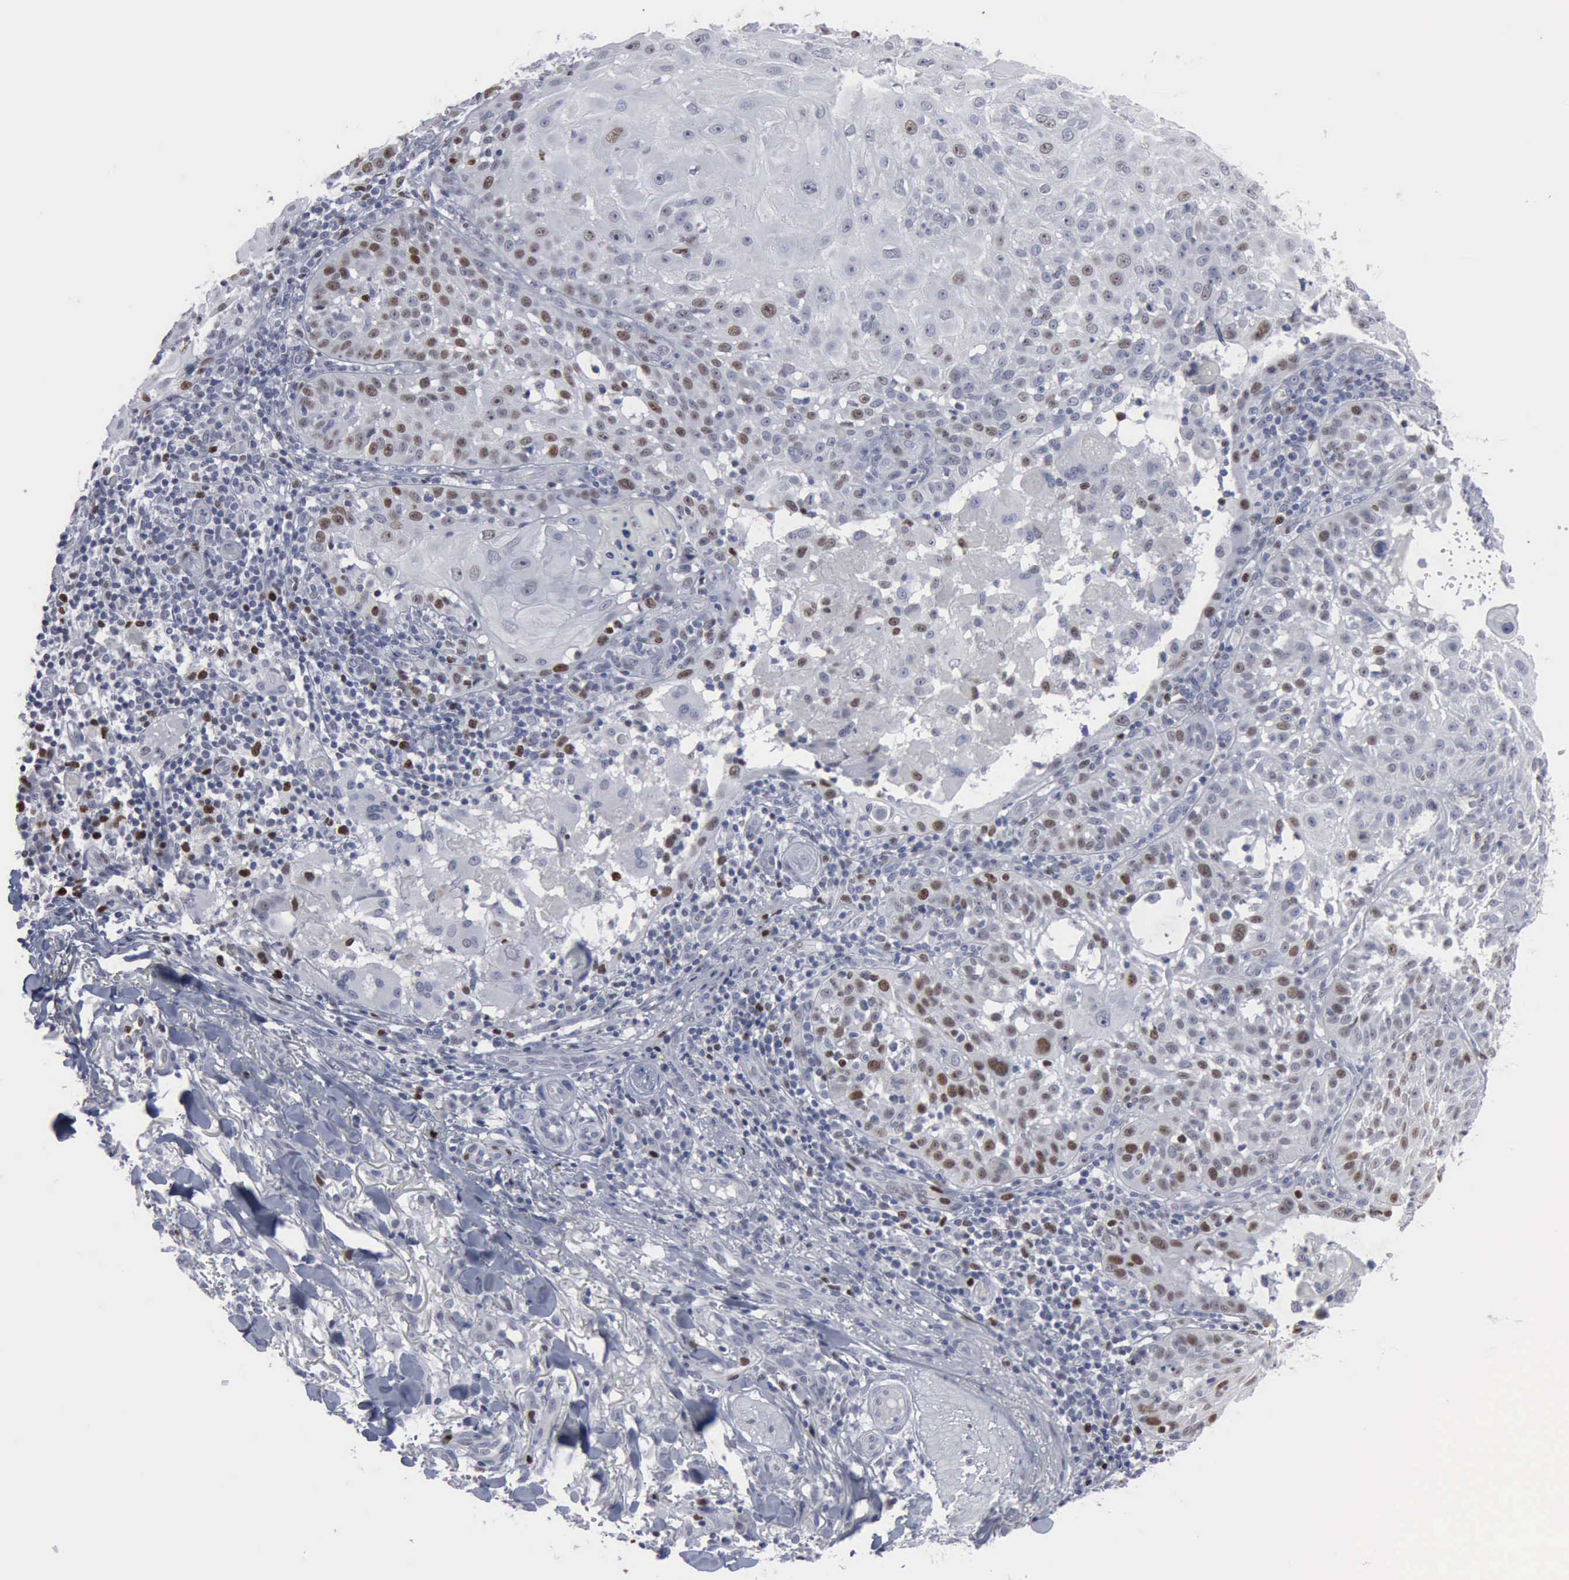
{"staining": {"intensity": "moderate", "quantity": "25%-75%", "location": "nuclear"}, "tissue": "skin cancer", "cell_type": "Tumor cells", "image_type": "cancer", "snomed": [{"axis": "morphology", "description": "Squamous cell carcinoma, NOS"}, {"axis": "topography", "description": "Skin"}], "caption": "A brown stain highlights moderate nuclear expression of a protein in human skin squamous cell carcinoma tumor cells. Immunohistochemistry (ihc) stains the protein of interest in brown and the nuclei are stained blue.", "gene": "MCM5", "patient": {"sex": "female", "age": 89}}